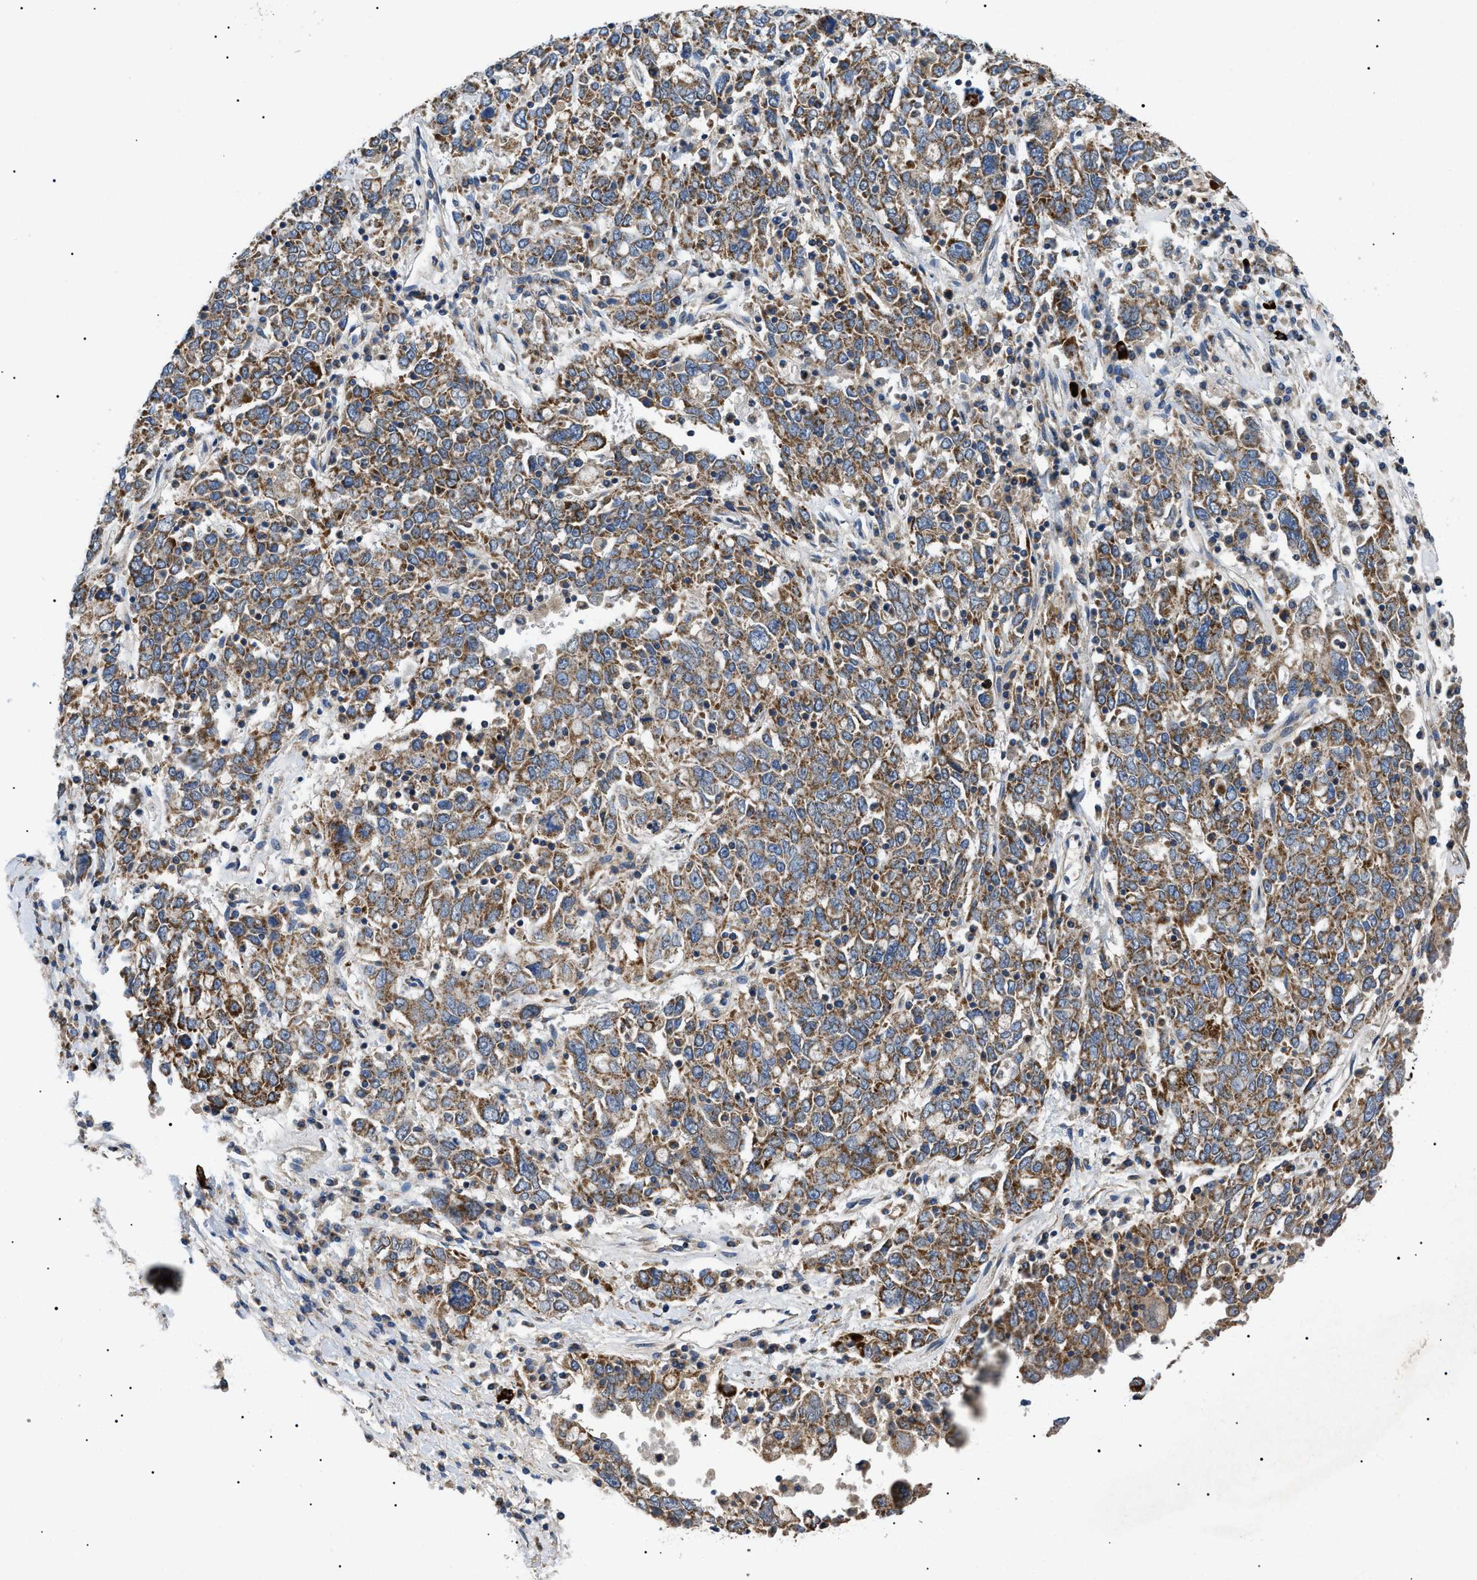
{"staining": {"intensity": "moderate", "quantity": ">75%", "location": "cytoplasmic/membranous"}, "tissue": "ovarian cancer", "cell_type": "Tumor cells", "image_type": "cancer", "snomed": [{"axis": "morphology", "description": "Carcinoma, endometroid"}, {"axis": "topography", "description": "Ovary"}], "caption": "Immunohistochemical staining of human ovarian endometroid carcinoma demonstrates medium levels of moderate cytoplasmic/membranous positivity in about >75% of tumor cells. (Stains: DAB in brown, nuclei in blue, Microscopy: brightfield microscopy at high magnification).", "gene": "TOMM6", "patient": {"sex": "female", "age": 62}}